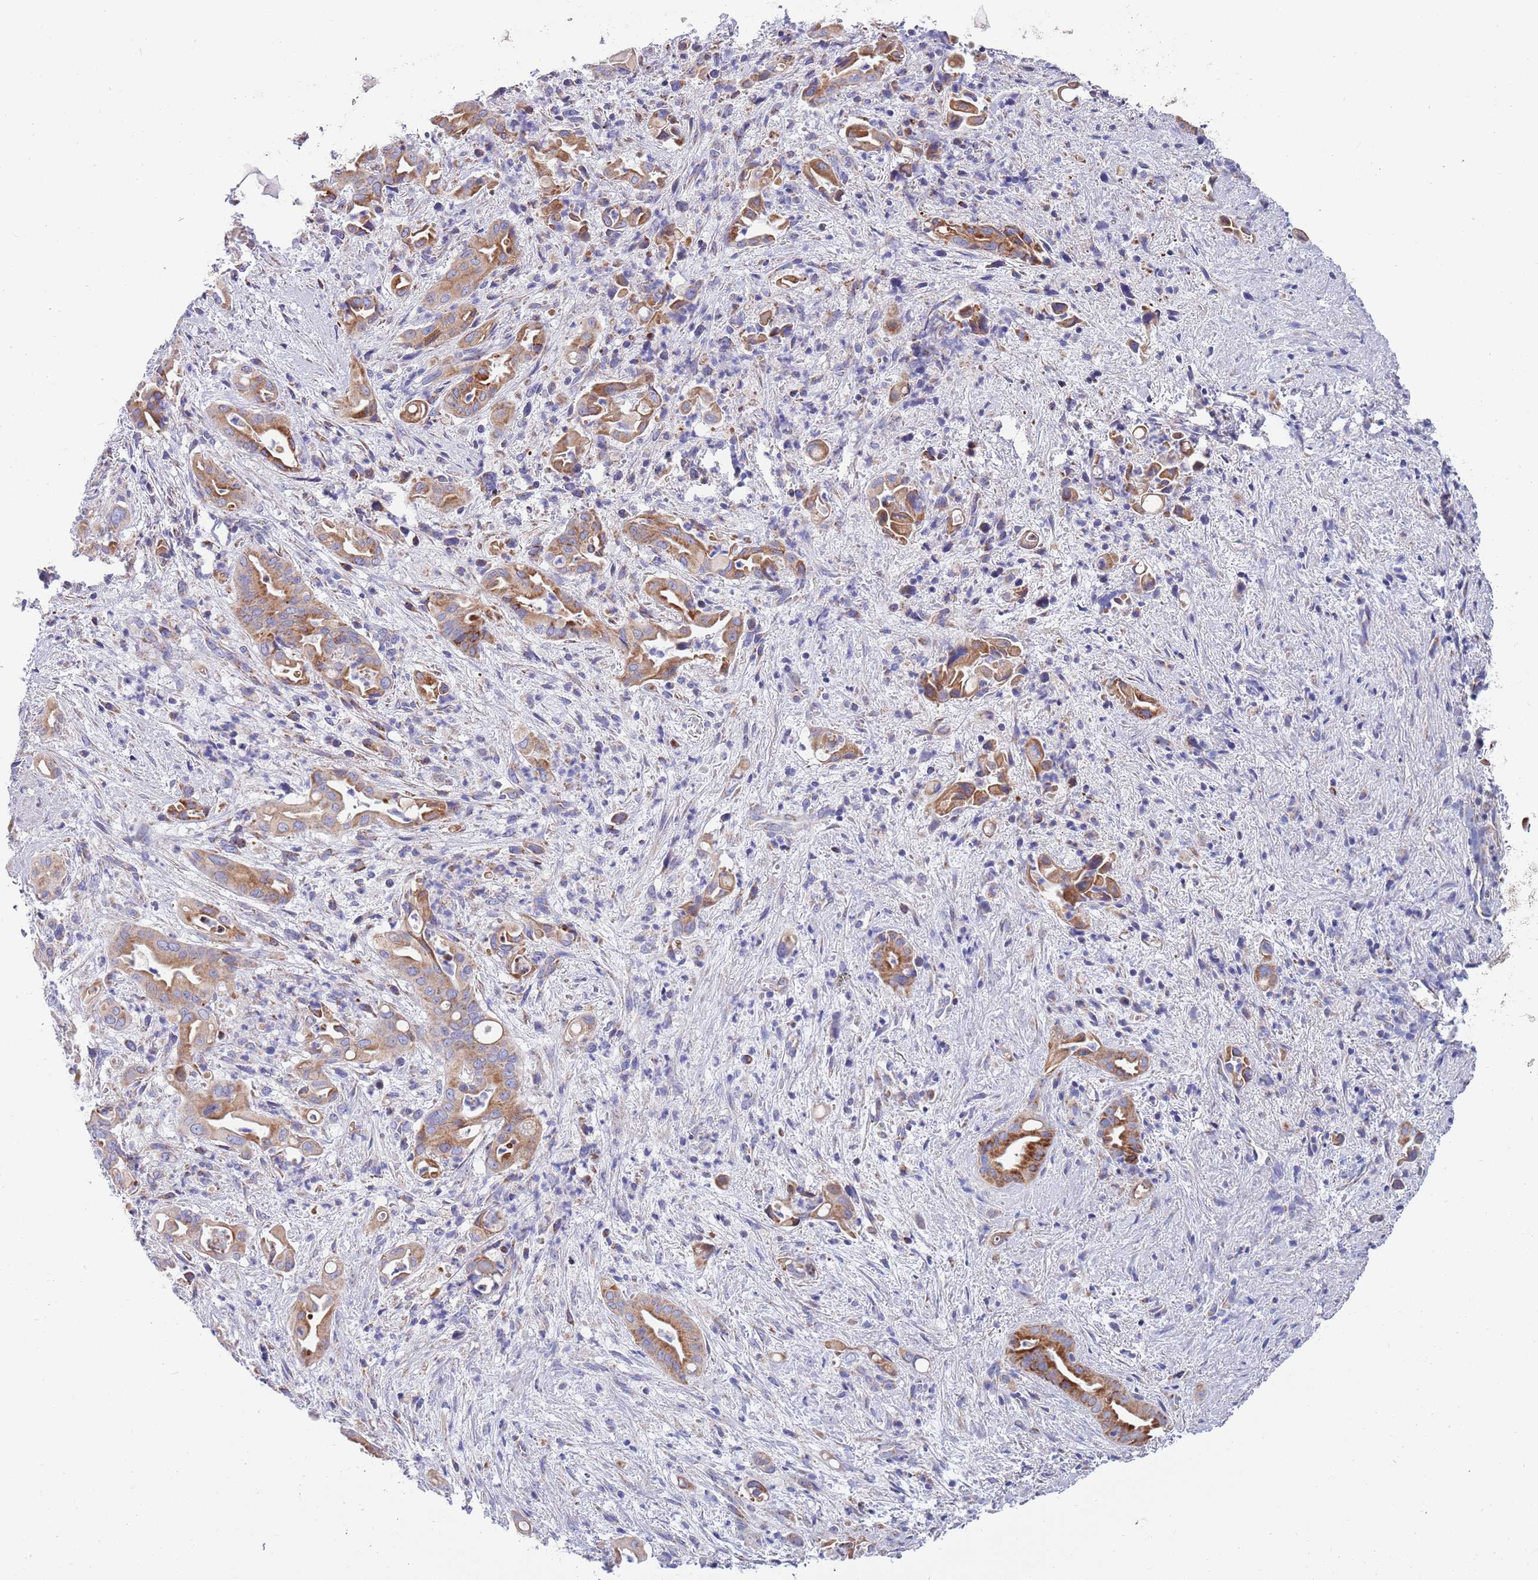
{"staining": {"intensity": "moderate", "quantity": ">75%", "location": "cytoplasmic/membranous"}, "tissue": "liver cancer", "cell_type": "Tumor cells", "image_type": "cancer", "snomed": [{"axis": "morphology", "description": "Cholangiocarcinoma"}, {"axis": "topography", "description": "Liver"}], "caption": "Liver cancer was stained to show a protein in brown. There is medium levels of moderate cytoplasmic/membranous expression in about >75% of tumor cells.", "gene": "EMC8", "patient": {"sex": "female", "age": 68}}